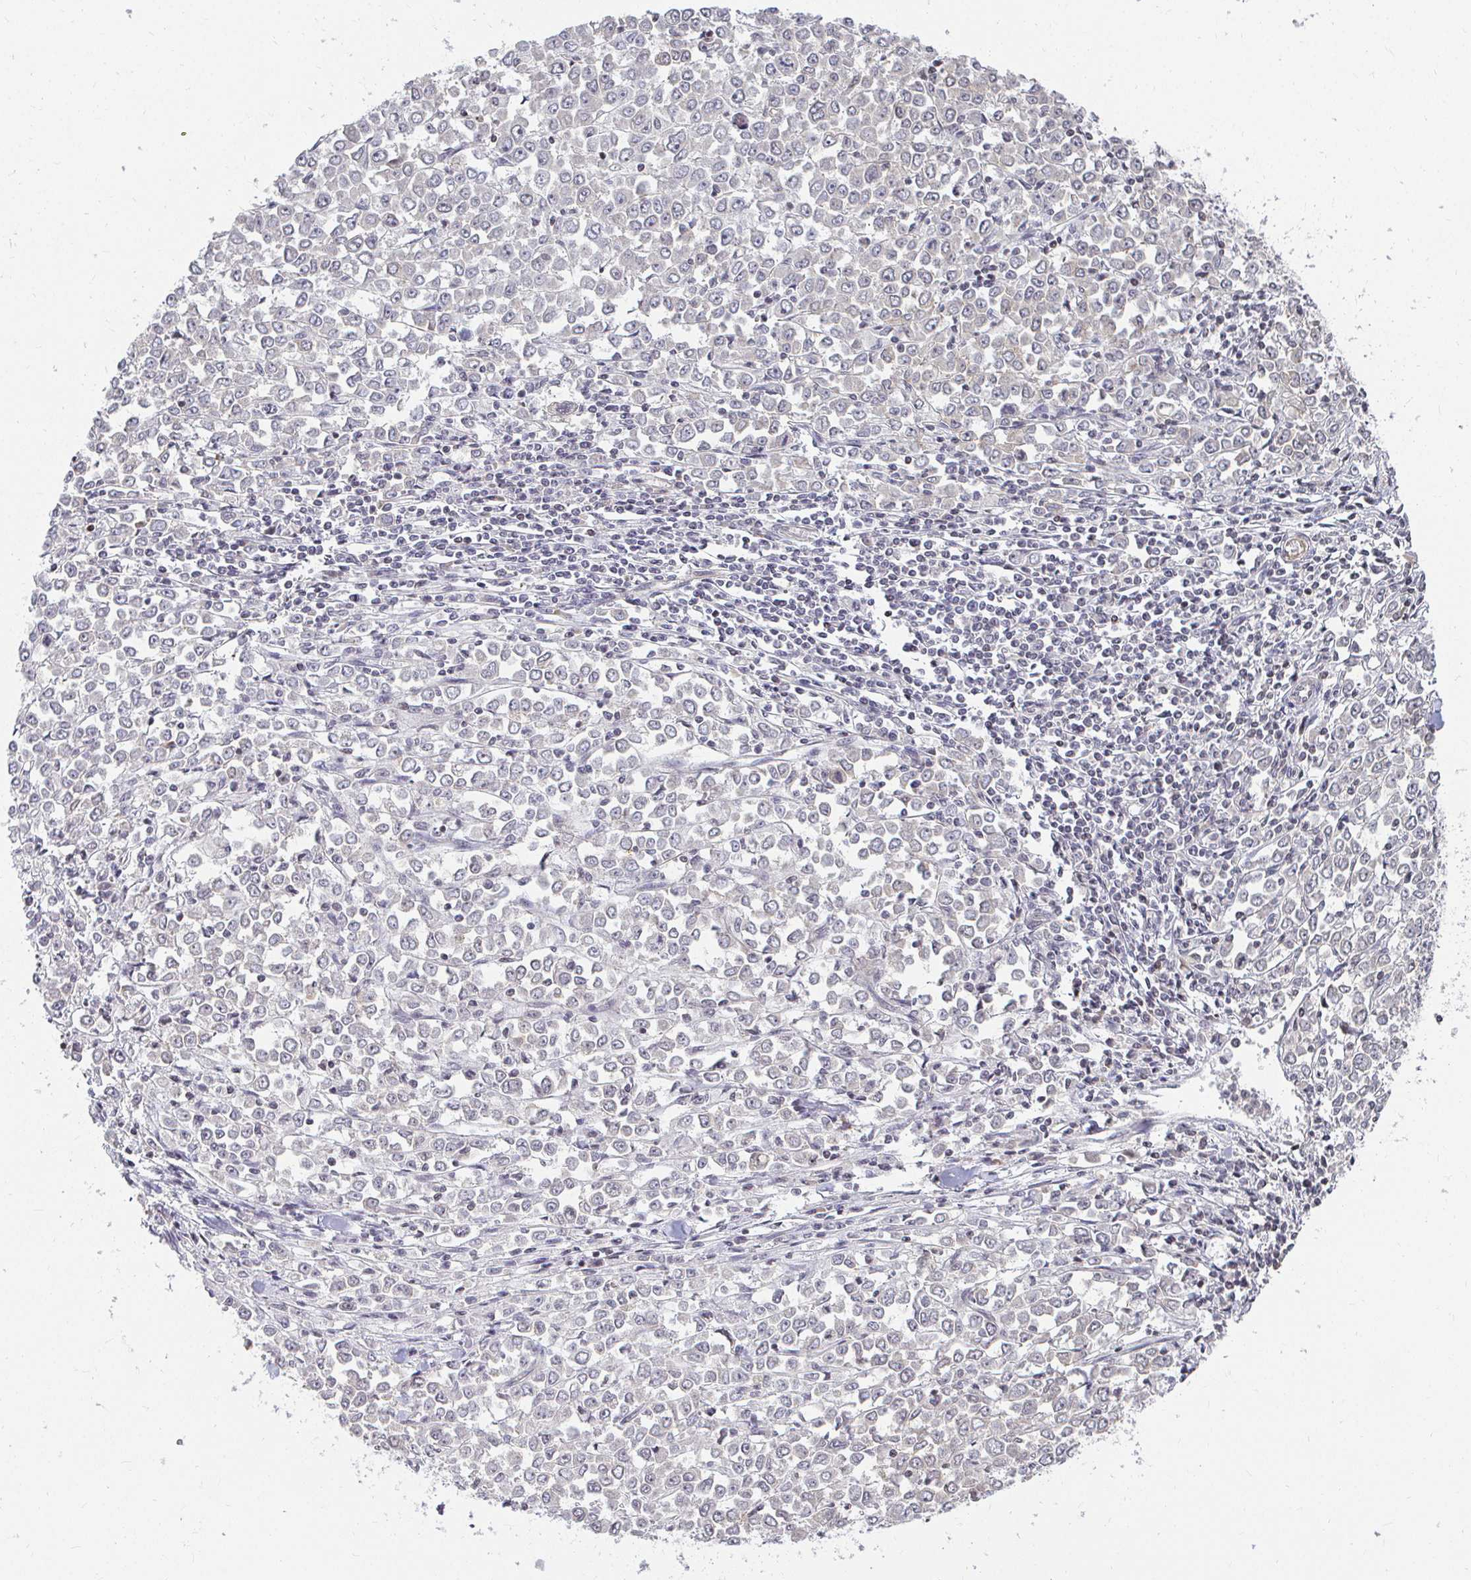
{"staining": {"intensity": "negative", "quantity": "none", "location": "none"}, "tissue": "stomach cancer", "cell_type": "Tumor cells", "image_type": "cancer", "snomed": [{"axis": "morphology", "description": "Adenocarcinoma, NOS"}, {"axis": "topography", "description": "Stomach, upper"}], "caption": "Protein analysis of stomach adenocarcinoma displays no significant staining in tumor cells.", "gene": "ANK3", "patient": {"sex": "male", "age": 70}}